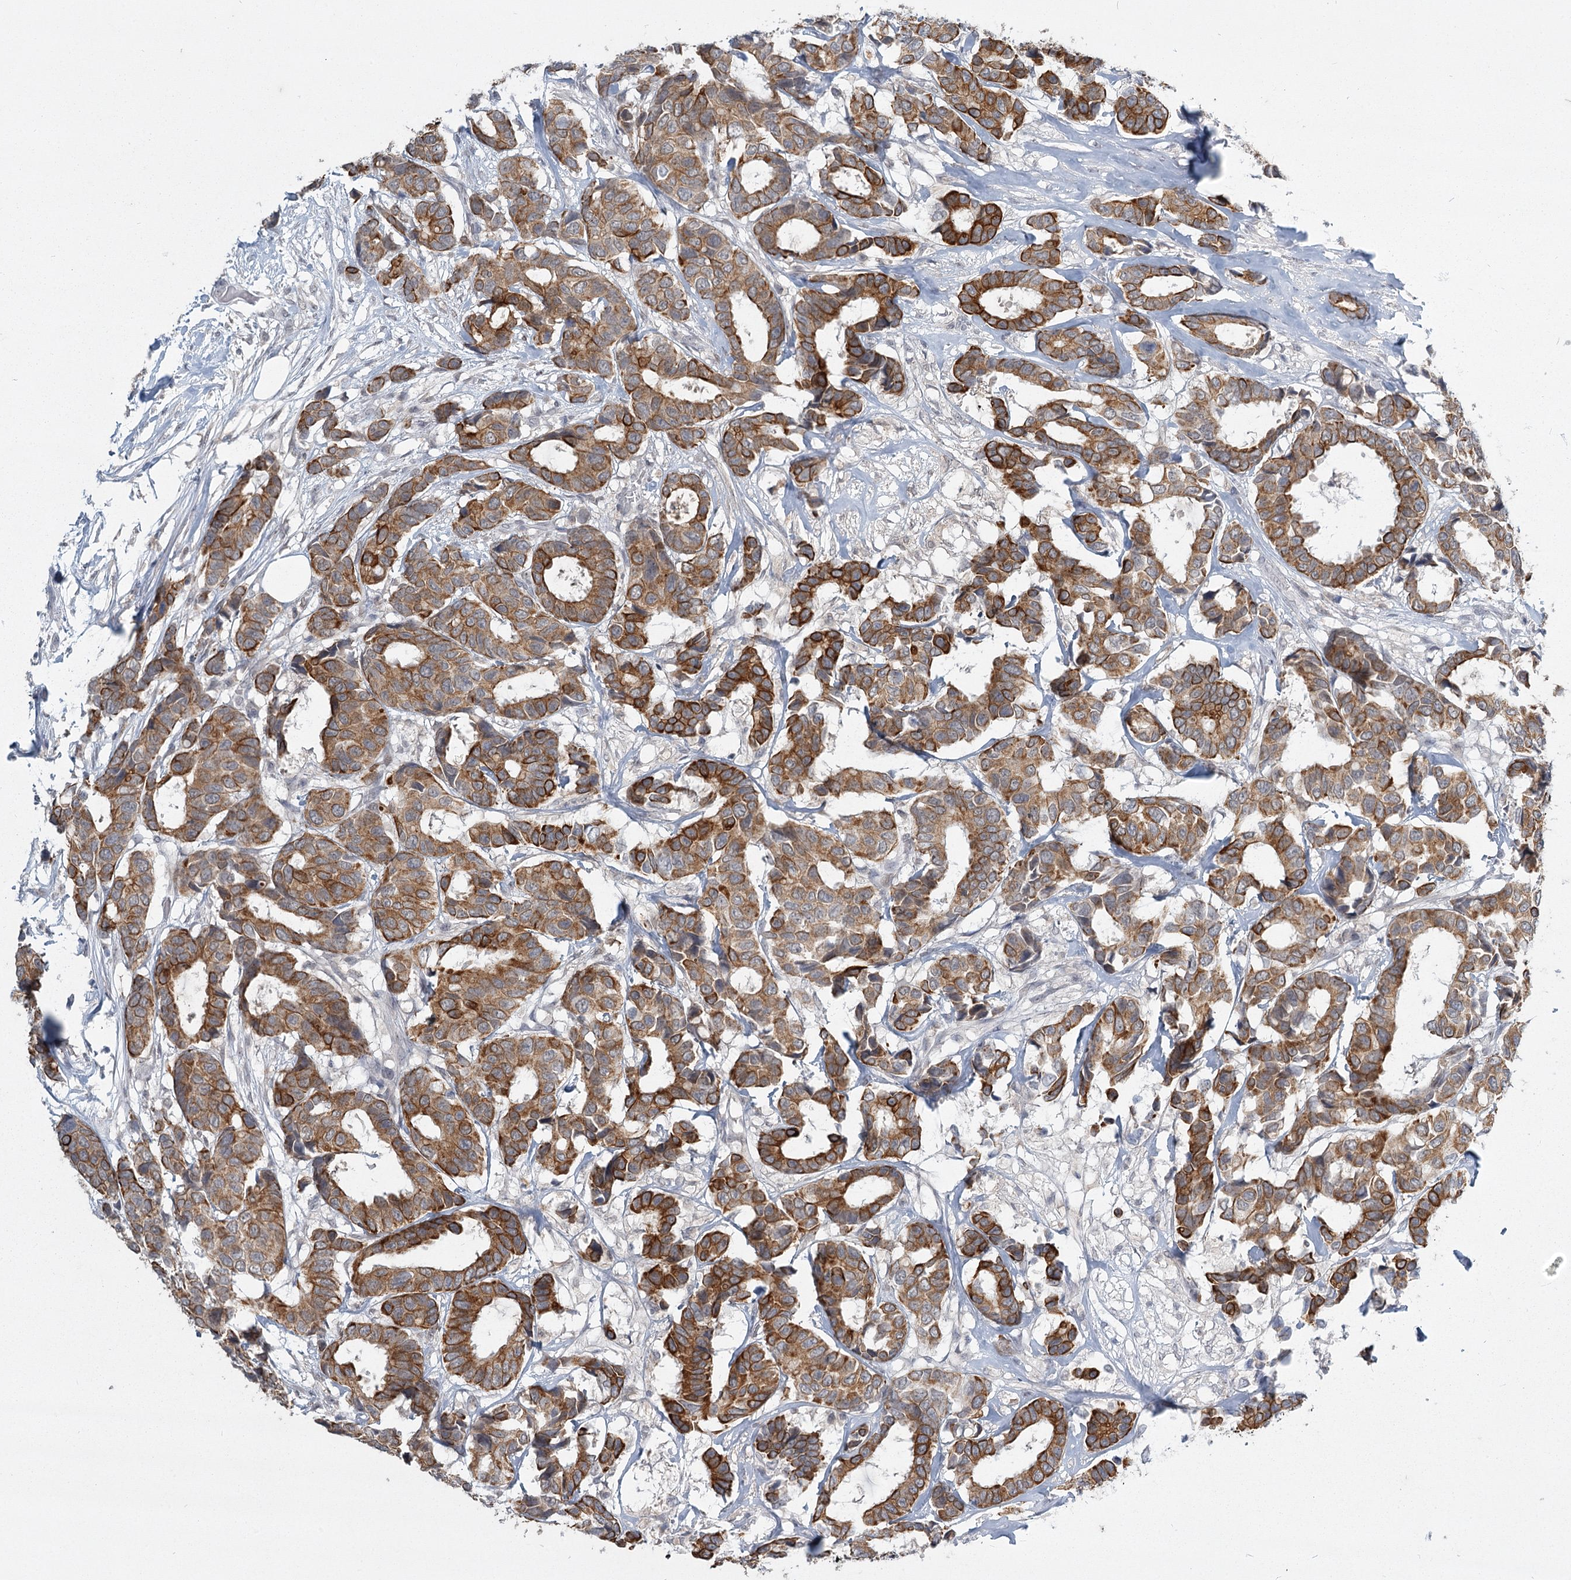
{"staining": {"intensity": "moderate", "quantity": ">75%", "location": "cytoplasmic/membranous"}, "tissue": "breast cancer", "cell_type": "Tumor cells", "image_type": "cancer", "snomed": [{"axis": "morphology", "description": "Duct carcinoma"}, {"axis": "topography", "description": "Breast"}], "caption": "IHC micrograph of neoplastic tissue: human invasive ductal carcinoma (breast) stained using immunohistochemistry (IHC) reveals medium levels of moderate protein expression localized specifically in the cytoplasmic/membranous of tumor cells, appearing as a cytoplasmic/membranous brown color.", "gene": "TMEM70", "patient": {"sex": "female", "age": 87}}